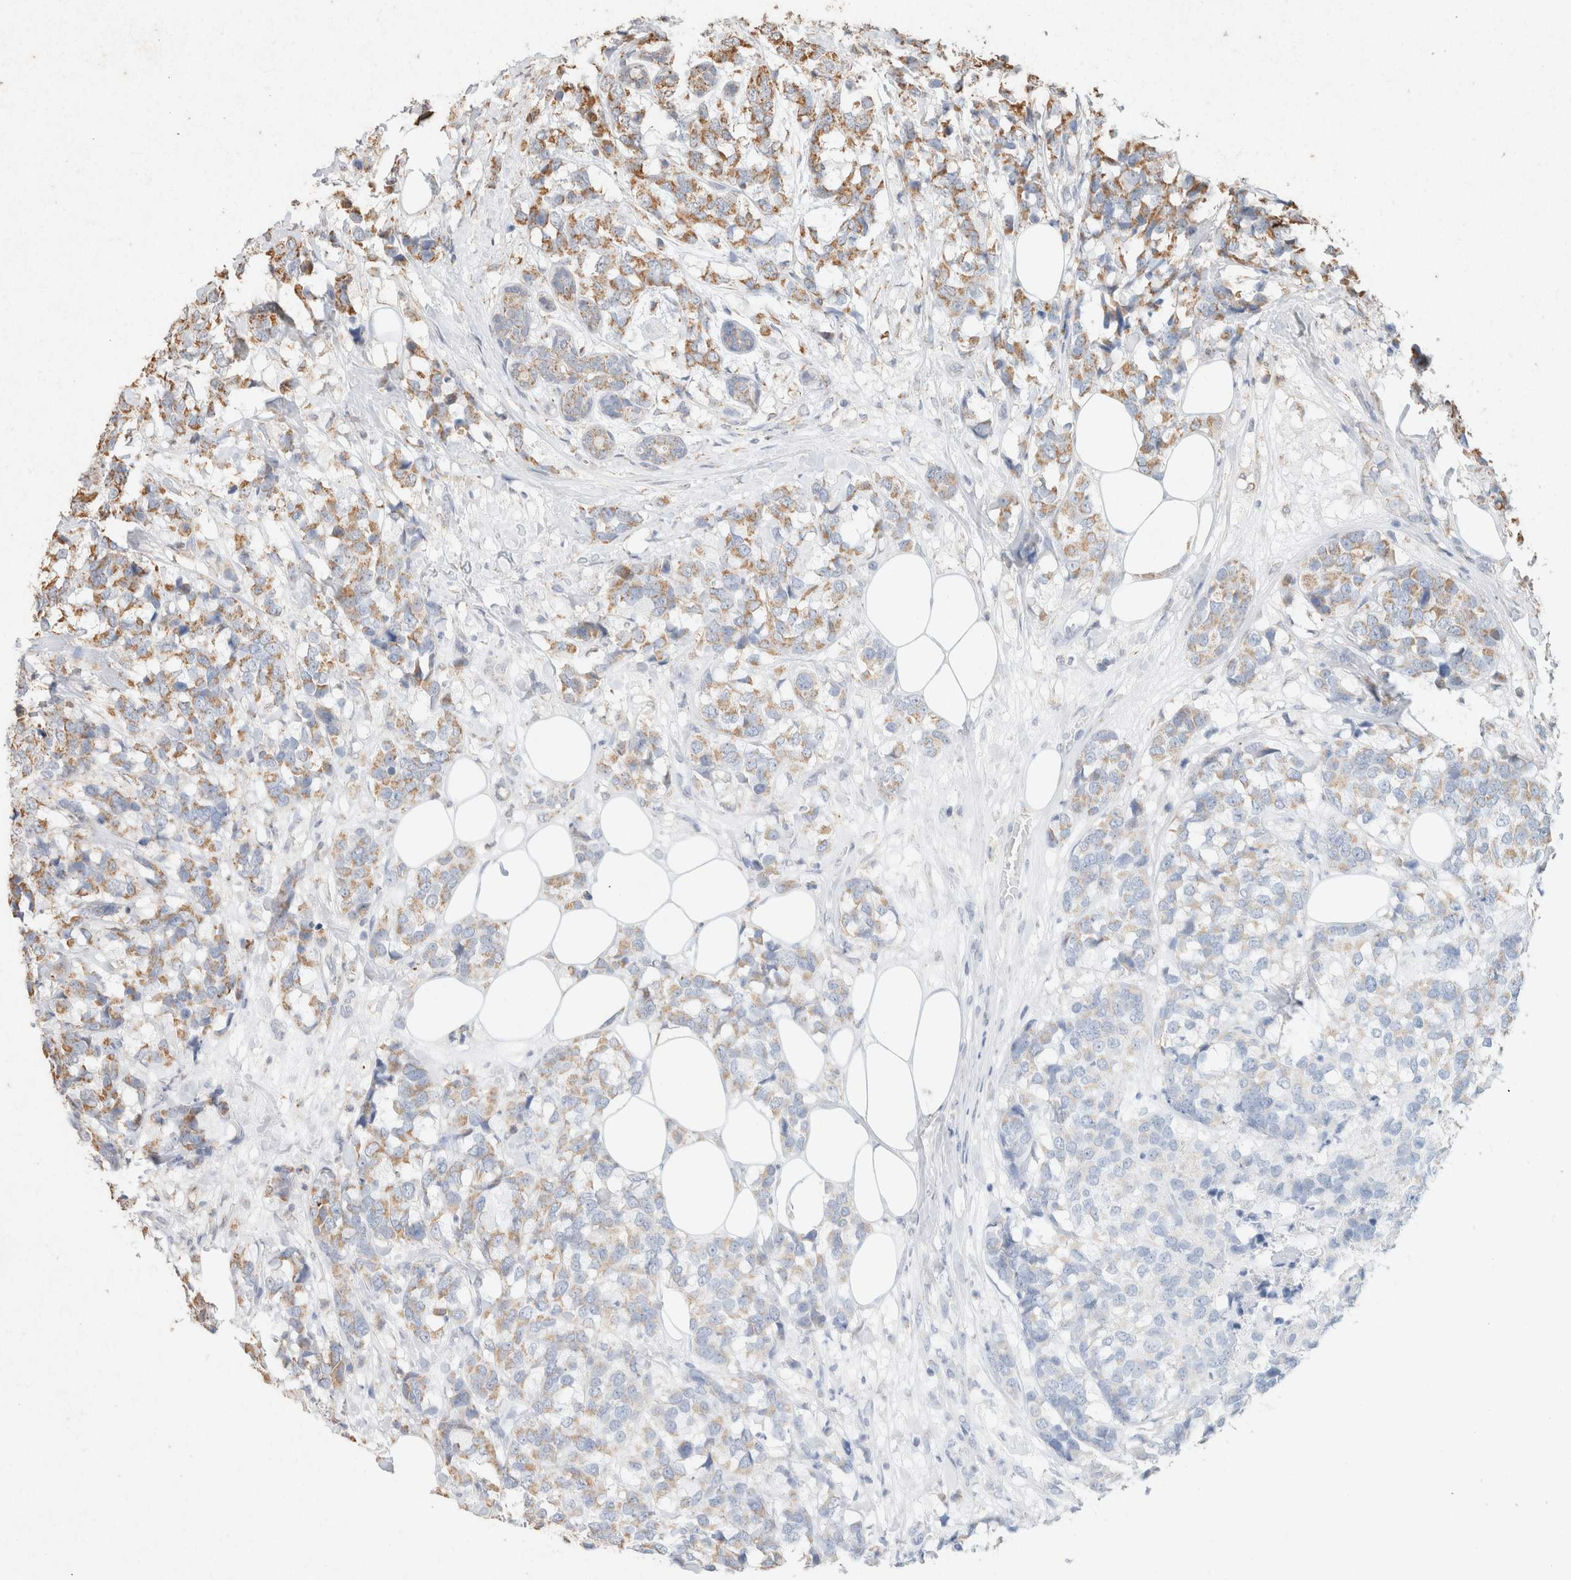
{"staining": {"intensity": "moderate", "quantity": "25%-75%", "location": "cytoplasmic/membranous"}, "tissue": "breast cancer", "cell_type": "Tumor cells", "image_type": "cancer", "snomed": [{"axis": "morphology", "description": "Lobular carcinoma"}, {"axis": "topography", "description": "Breast"}], "caption": "Brown immunohistochemical staining in lobular carcinoma (breast) displays moderate cytoplasmic/membranous expression in about 25%-75% of tumor cells.", "gene": "SDC2", "patient": {"sex": "female", "age": 59}}